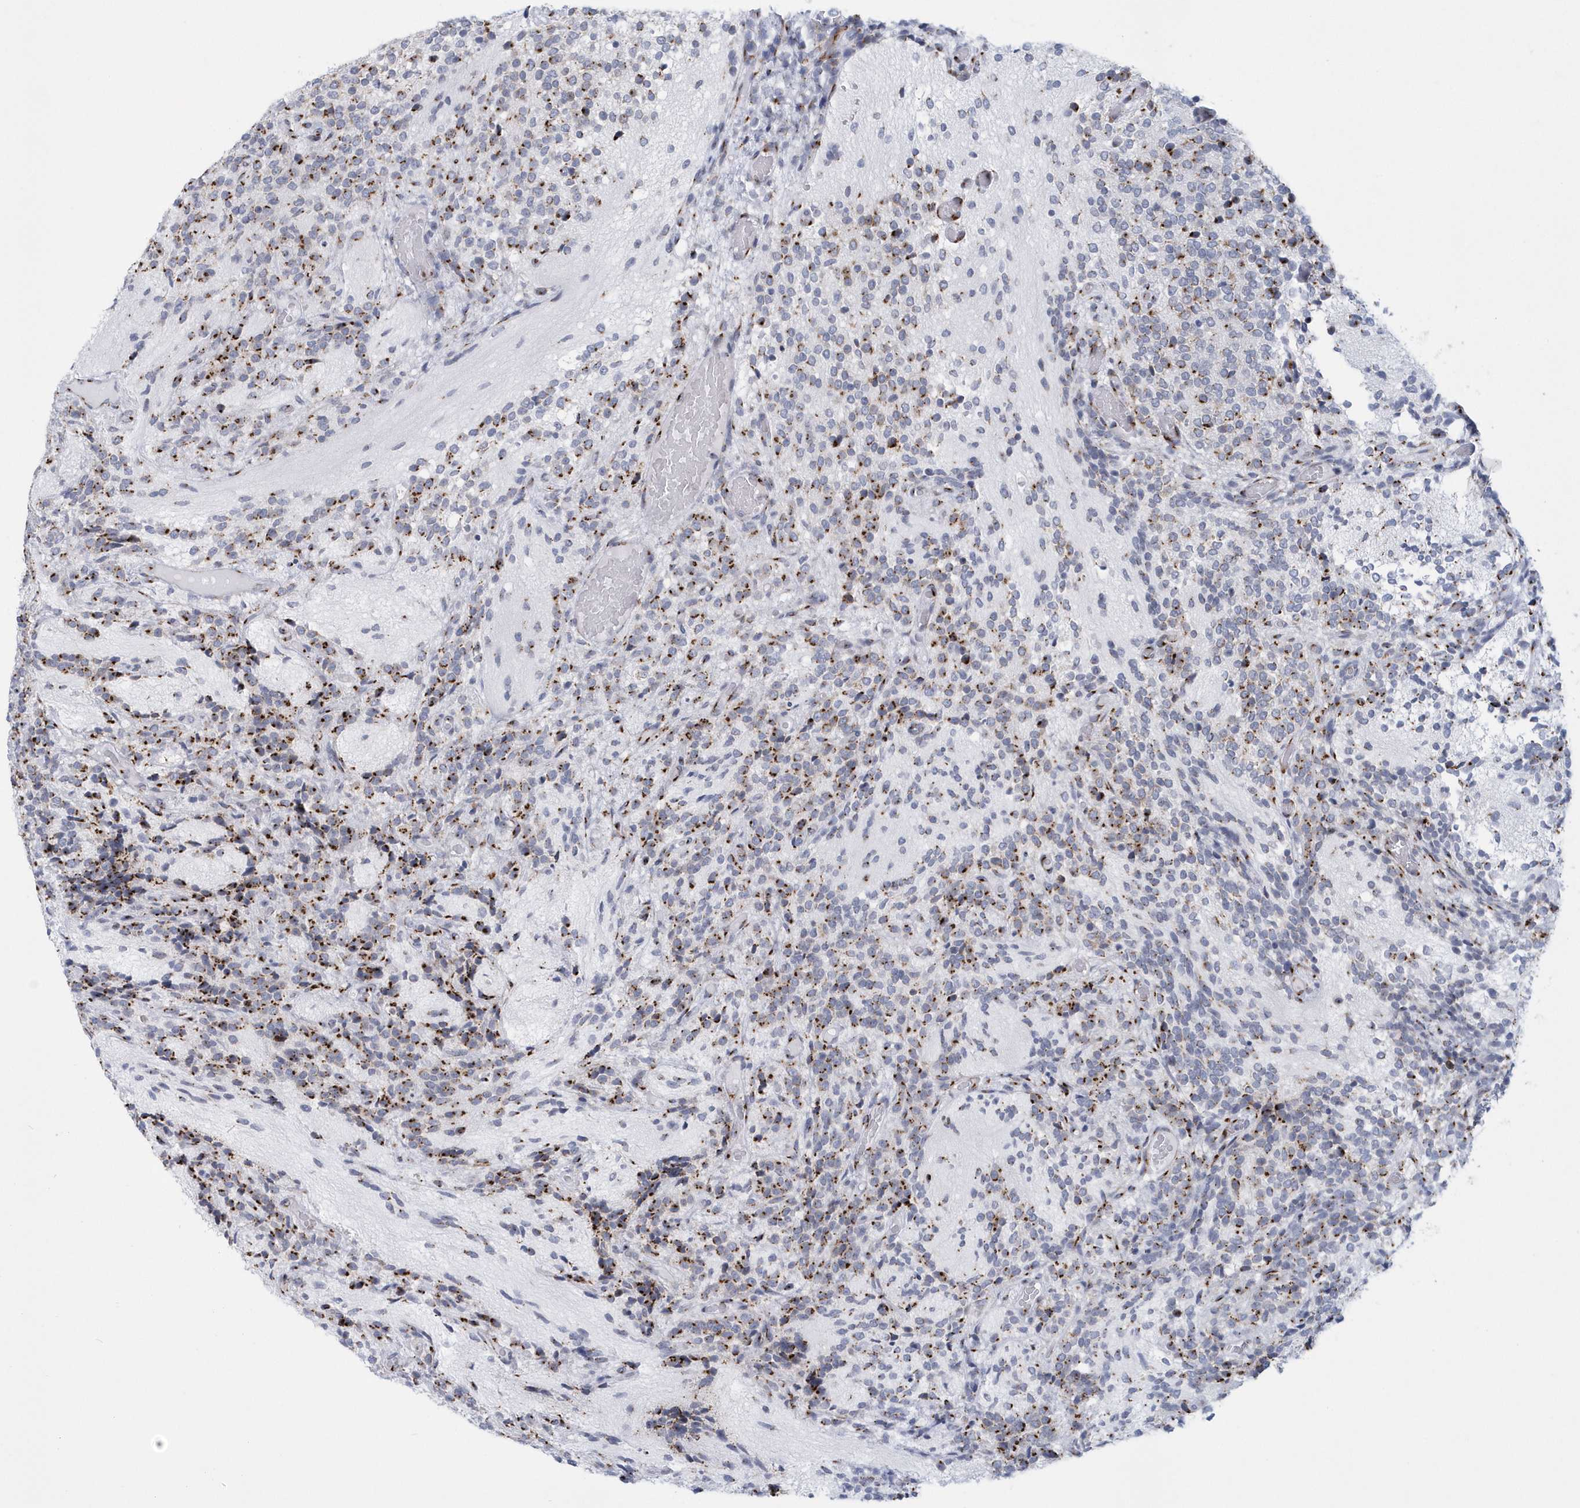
{"staining": {"intensity": "moderate", "quantity": "<25%", "location": "cytoplasmic/membranous"}, "tissue": "glioma", "cell_type": "Tumor cells", "image_type": "cancer", "snomed": [{"axis": "morphology", "description": "Glioma, malignant, Low grade"}, {"axis": "topography", "description": "Brain"}], "caption": "This is a histology image of IHC staining of low-grade glioma (malignant), which shows moderate staining in the cytoplasmic/membranous of tumor cells.", "gene": "SLX9", "patient": {"sex": "female", "age": 1}}